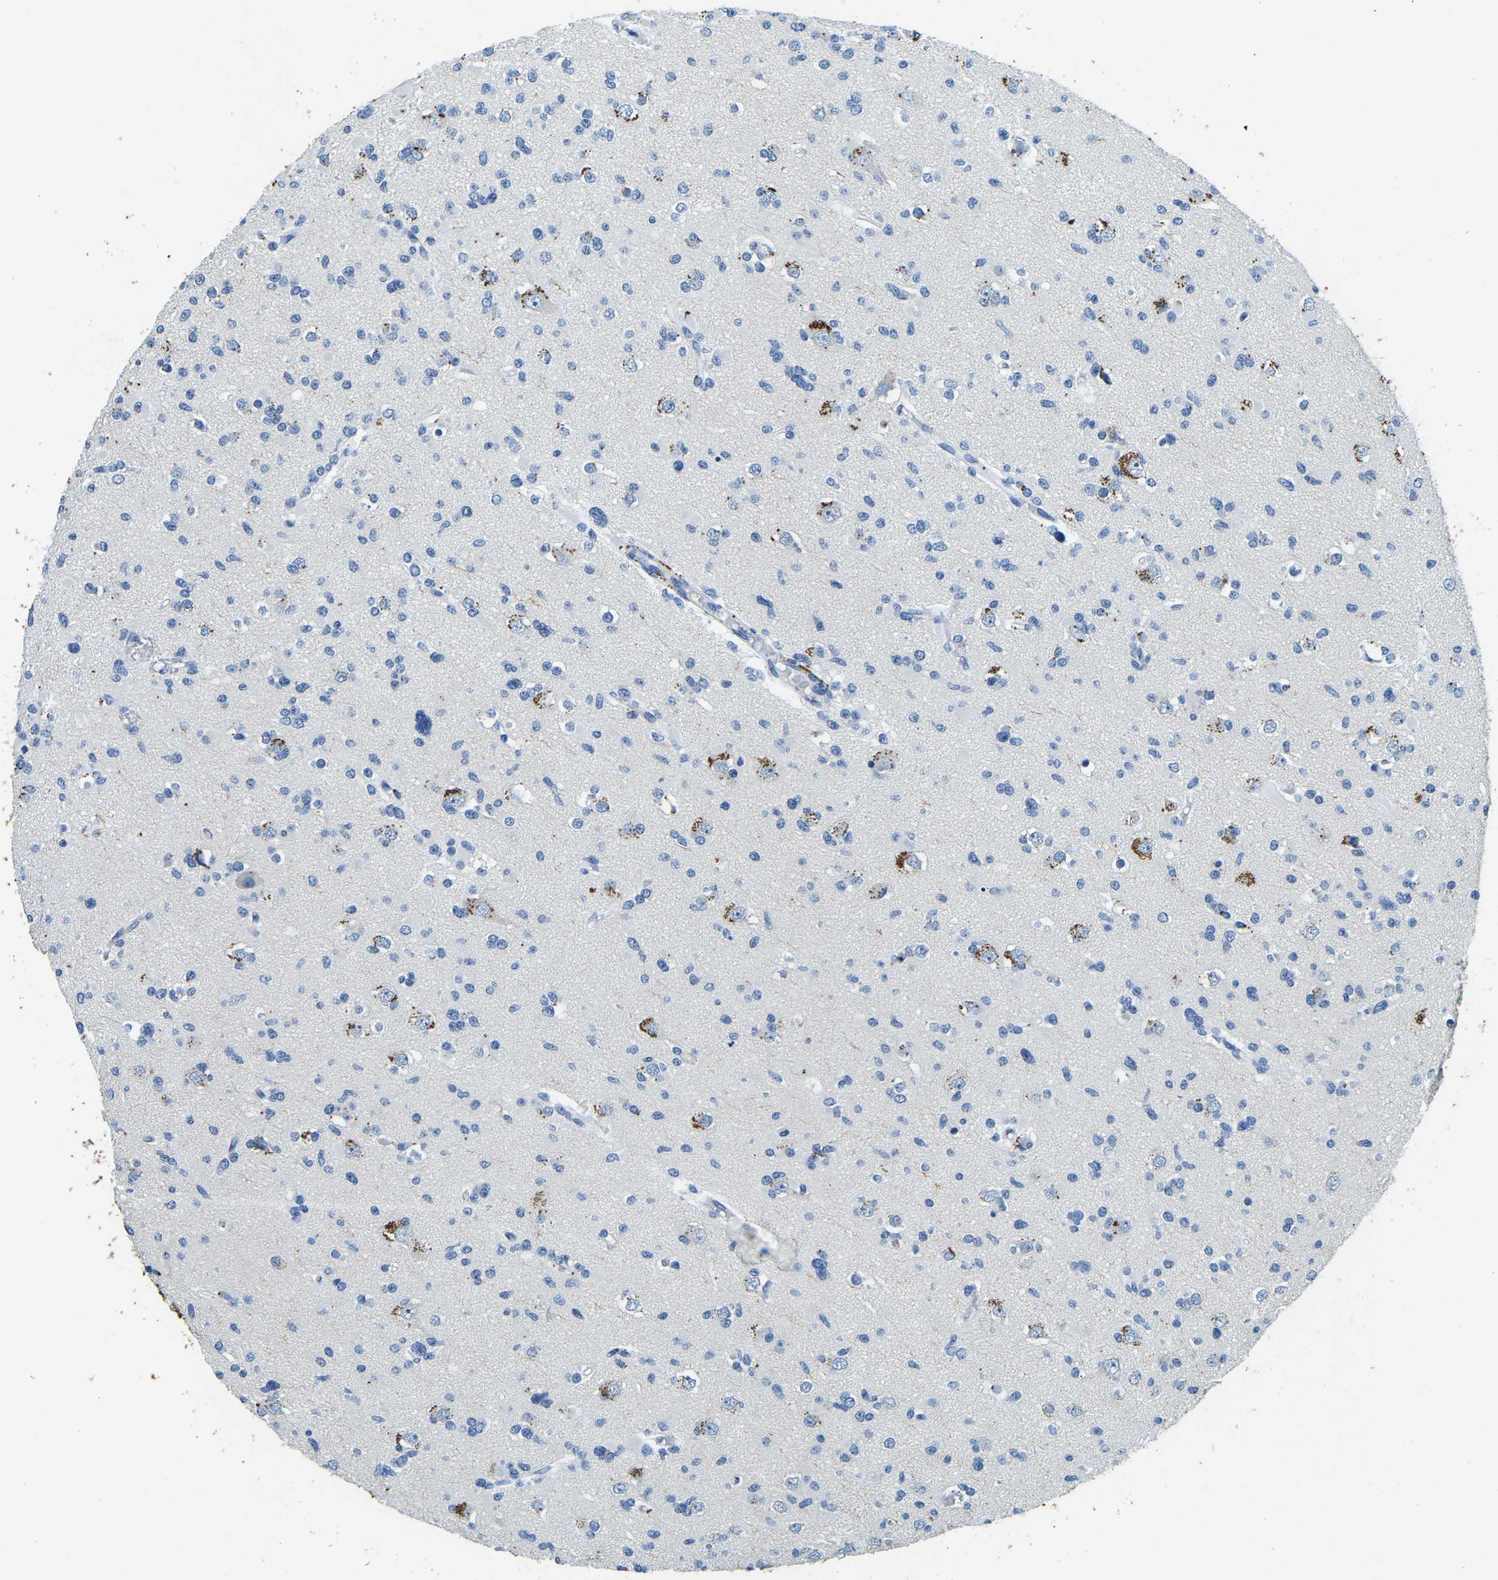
{"staining": {"intensity": "negative", "quantity": "none", "location": "none"}, "tissue": "glioma", "cell_type": "Tumor cells", "image_type": "cancer", "snomed": [{"axis": "morphology", "description": "Glioma, malignant, Low grade"}, {"axis": "topography", "description": "Brain"}], "caption": "High magnification brightfield microscopy of glioma stained with DAB (brown) and counterstained with hematoxylin (blue): tumor cells show no significant expression.", "gene": "UBN2", "patient": {"sex": "female", "age": 22}}